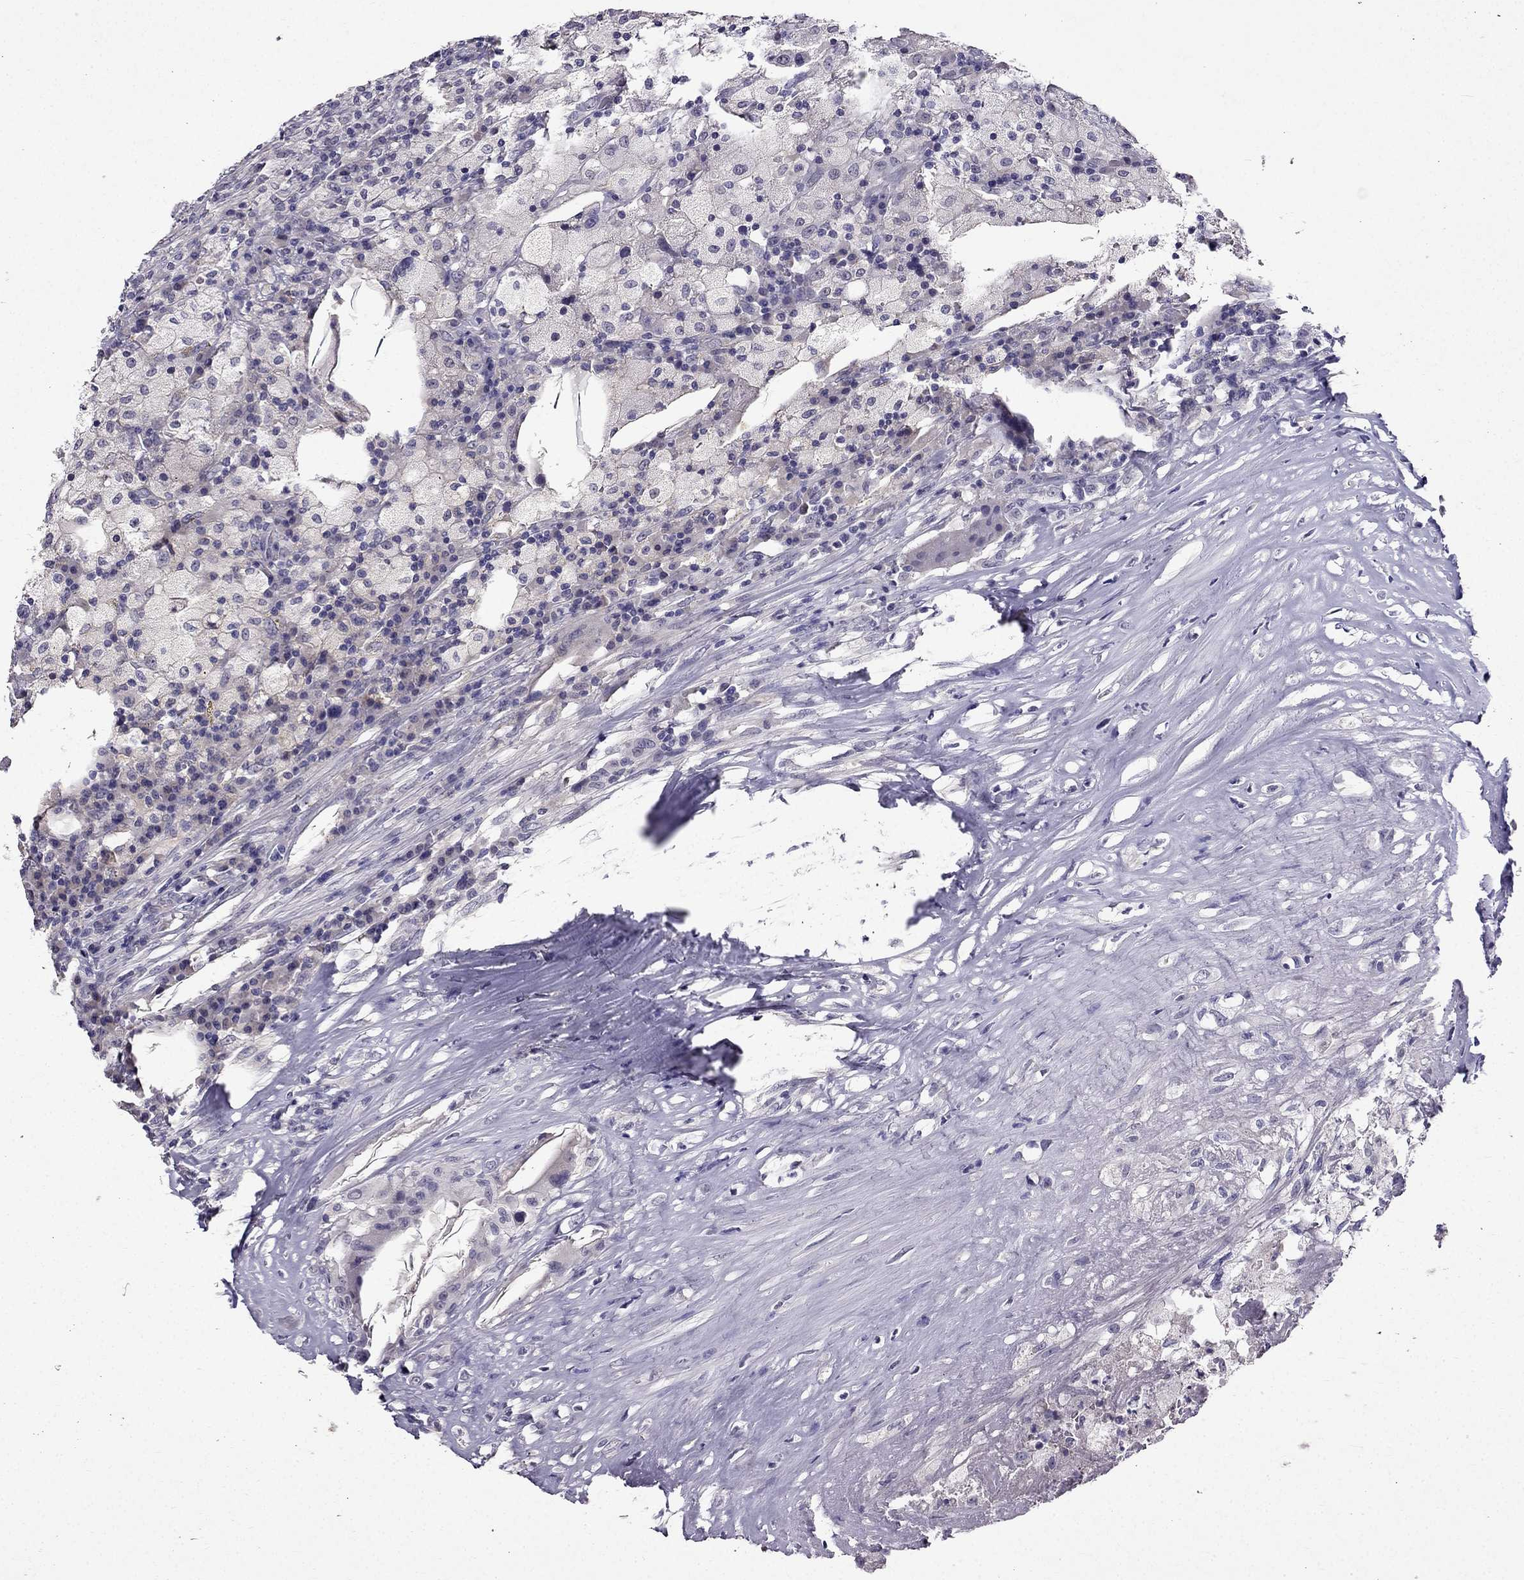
{"staining": {"intensity": "negative", "quantity": "none", "location": "none"}, "tissue": "testis cancer", "cell_type": "Tumor cells", "image_type": "cancer", "snomed": [{"axis": "morphology", "description": "Necrosis, NOS"}, {"axis": "morphology", "description": "Carcinoma, Embryonal, NOS"}, {"axis": "topography", "description": "Testis"}], "caption": "A histopathology image of testis cancer (embryonal carcinoma) stained for a protein reveals no brown staining in tumor cells. (Brightfield microscopy of DAB (3,3'-diaminobenzidine) IHC at high magnification).", "gene": "DUSP15", "patient": {"sex": "male", "age": 19}}